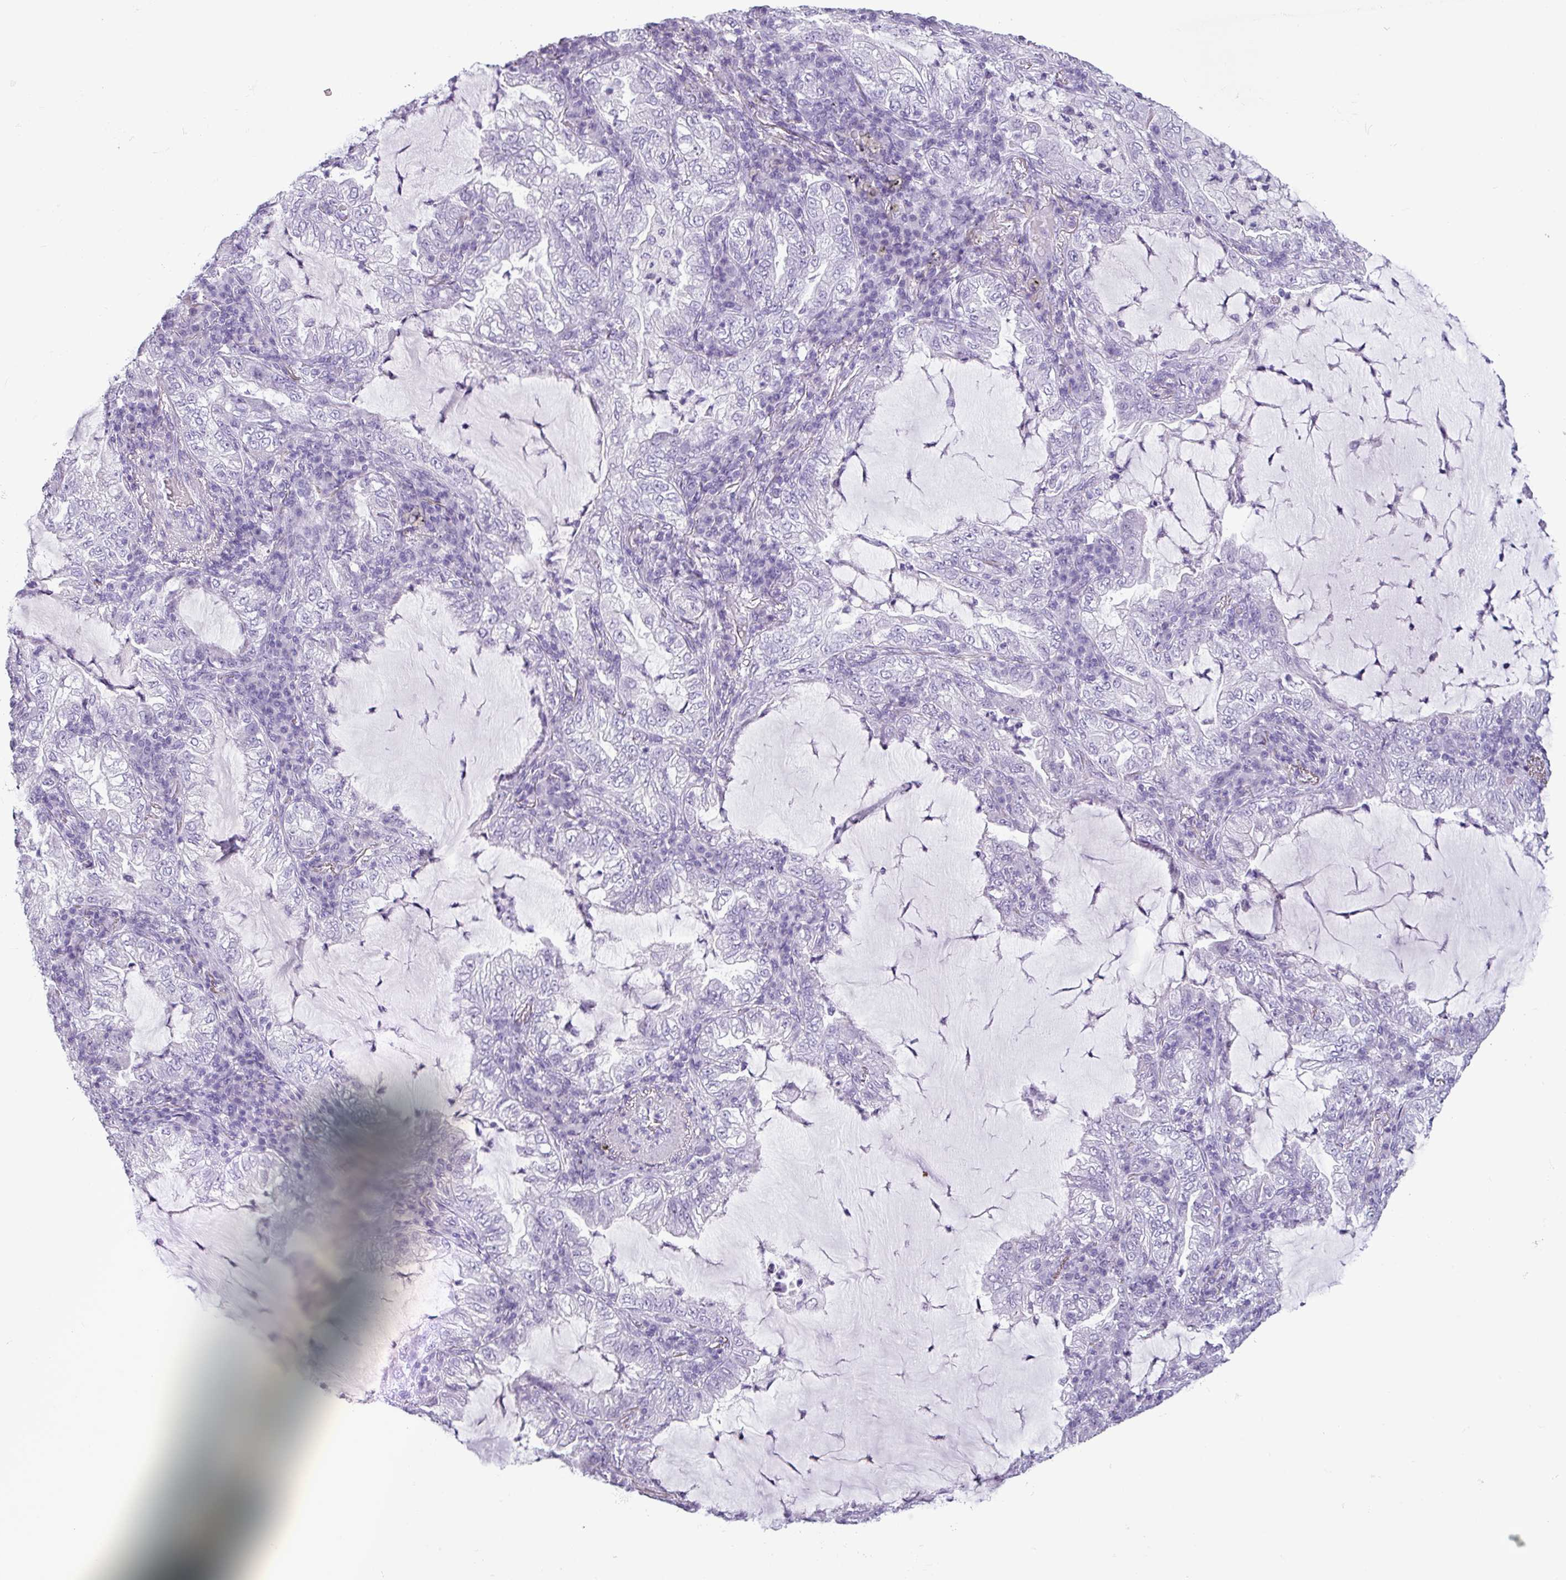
{"staining": {"intensity": "negative", "quantity": "none", "location": "none"}, "tissue": "lung cancer", "cell_type": "Tumor cells", "image_type": "cancer", "snomed": [{"axis": "morphology", "description": "Adenocarcinoma, NOS"}, {"axis": "topography", "description": "Lung"}], "caption": "This is an immunohistochemistry photomicrograph of adenocarcinoma (lung). There is no positivity in tumor cells.", "gene": "CDH16", "patient": {"sex": "female", "age": 73}}